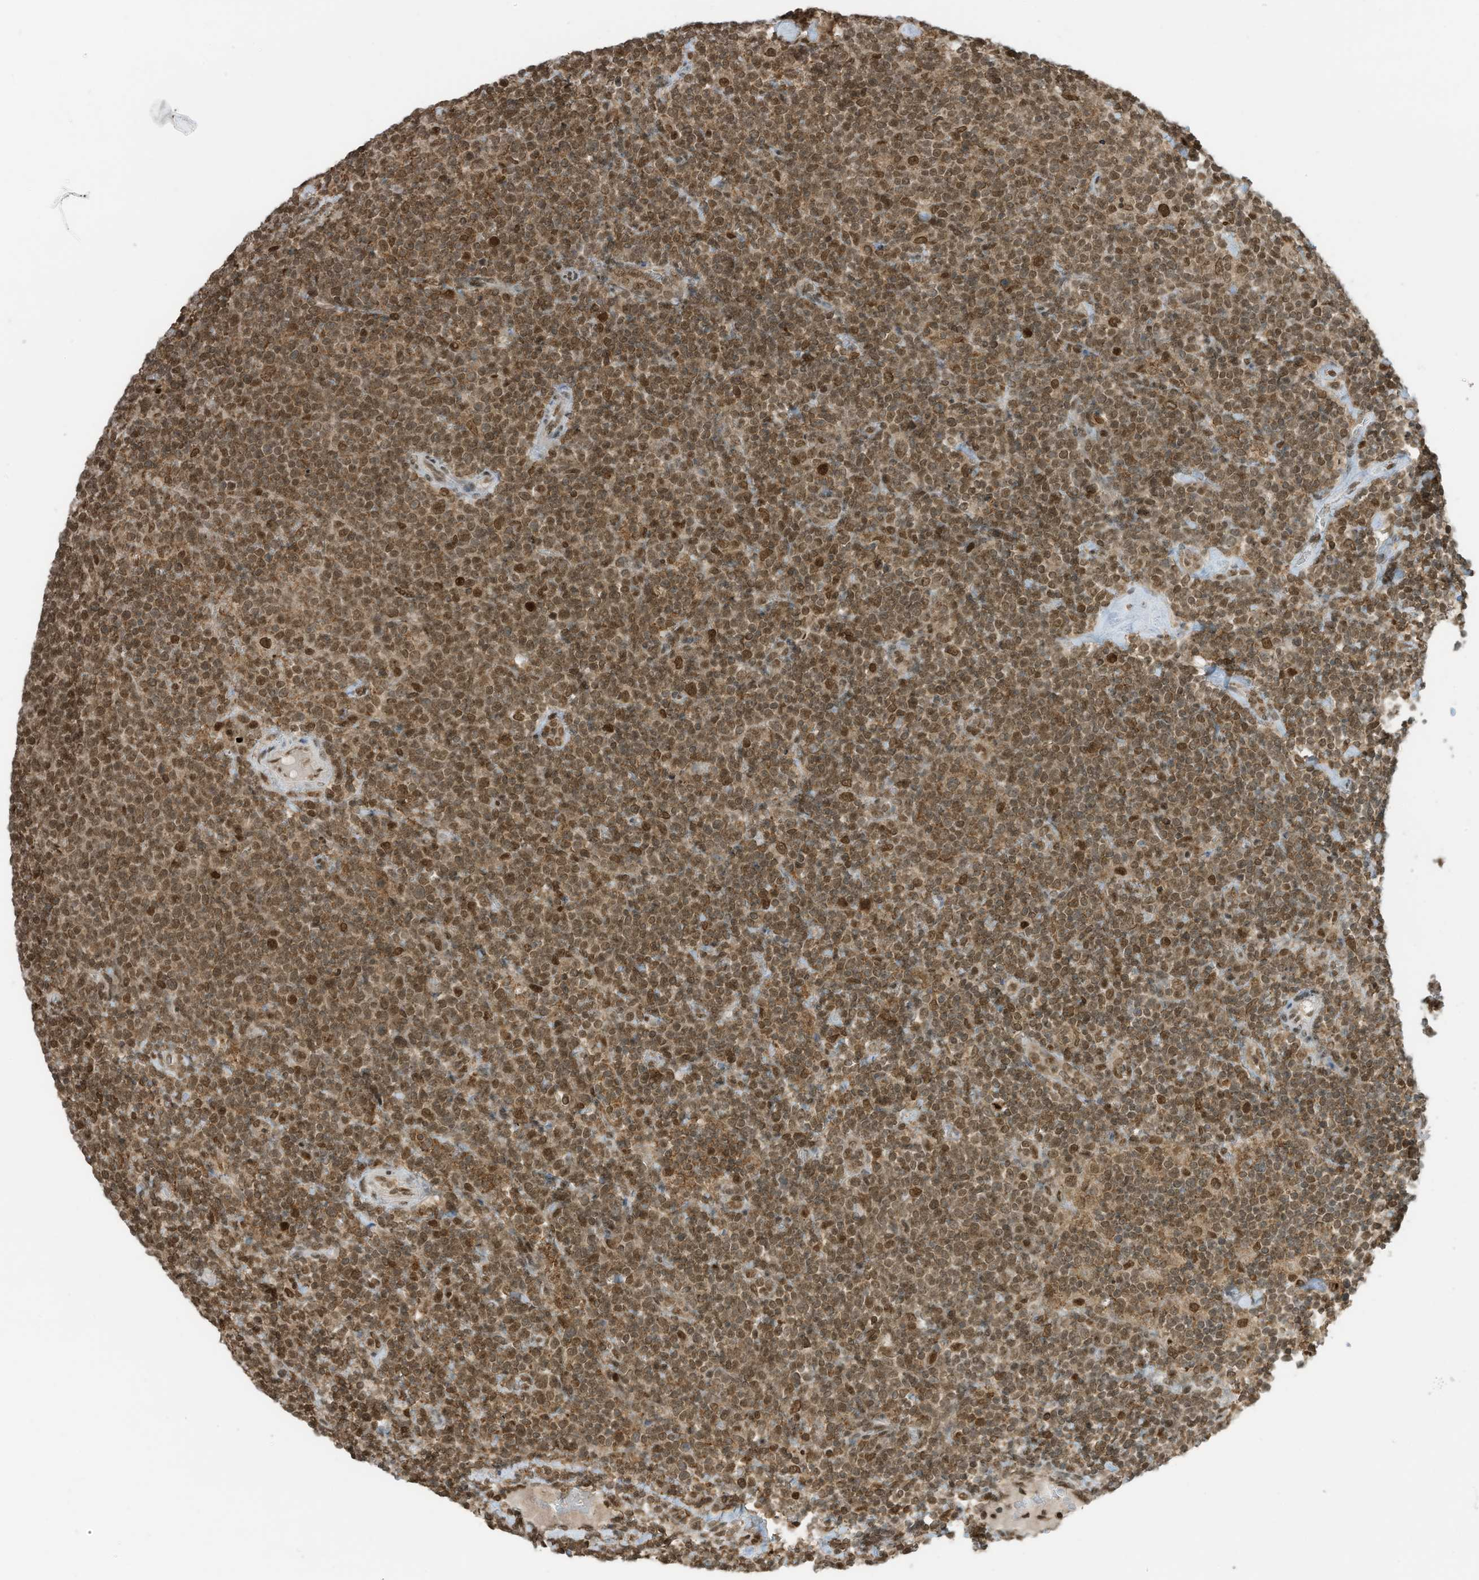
{"staining": {"intensity": "moderate", "quantity": ">75%", "location": "nuclear"}, "tissue": "lymphoma", "cell_type": "Tumor cells", "image_type": "cancer", "snomed": [{"axis": "morphology", "description": "Malignant lymphoma, non-Hodgkin's type, High grade"}, {"axis": "topography", "description": "Lymph node"}], "caption": "Immunohistochemistry image of neoplastic tissue: human lymphoma stained using IHC shows medium levels of moderate protein expression localized specifically in the nuclear of tumor cells, appearing as a nuclear brown color.", "gene": "KPNB1", "patient": {"sex": "male", "age": 61}}